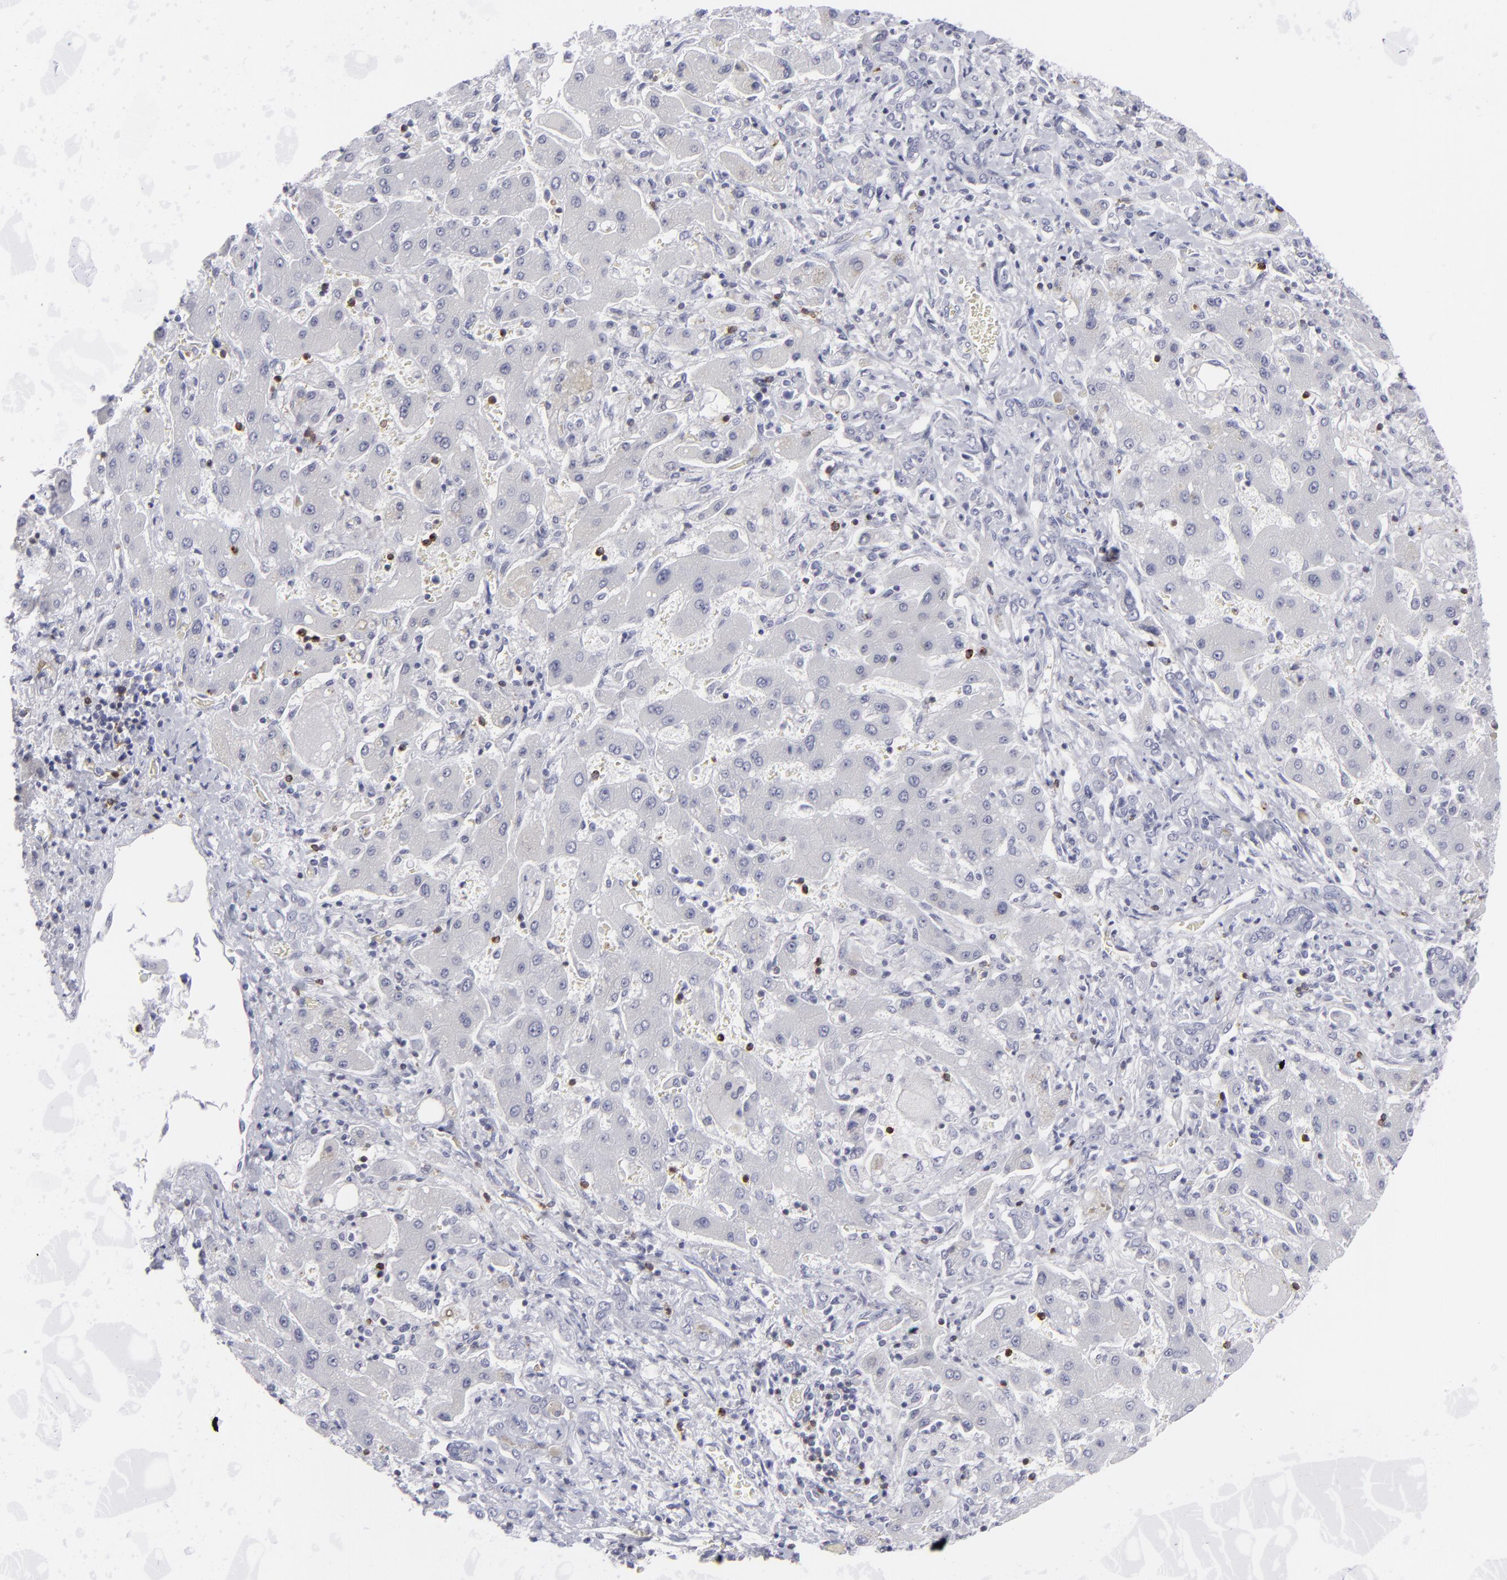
{"staining": {"intensity": "negative", "quantity": "none", "location": "none"}, "tissue": "liver cancer", "cell_type": "Tumor cells", "image_type": "cancer", "snomed": [{"axis": "morphology", "description": "Cholangiocarcinoma"}, {"axis": "topography", "description": "Liver"}], "caption": "Tumor cells show no significant protein positivity in liver cancer.", "gene": "CD7", "patient": {"sex": "male", "age": 50}}